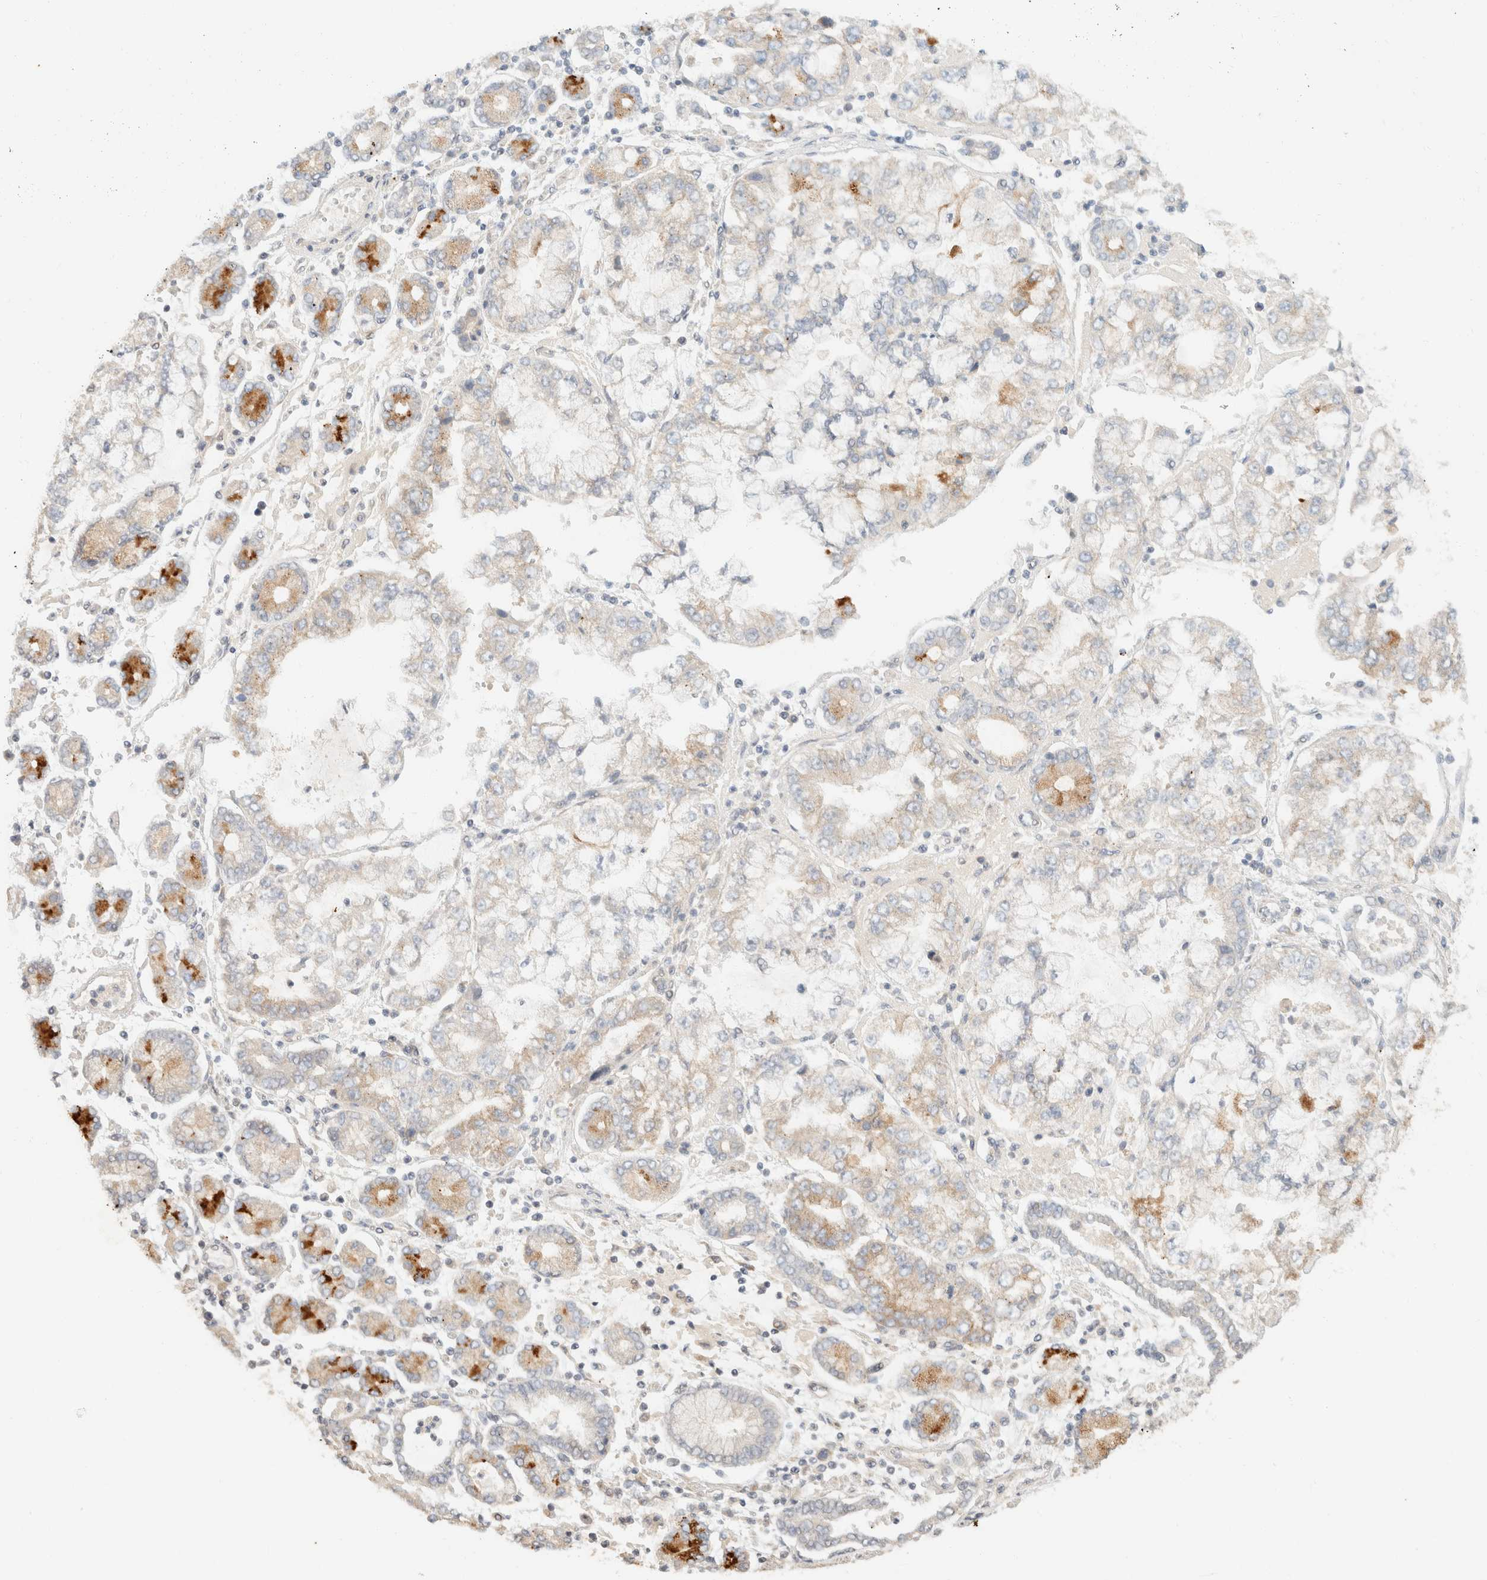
{"staining": {"intensity": "weak", "quantity": "<25%", "location": "cytoplasmic/membranous"}, "tissue": "stomach cancer", "cell_type": "Tumor cells", "image_type": "cancer", "snomed": [{"axis": "morphology", "description": "Adenocarcinoma, NOS"}, {"axis": "topography", "description": "Stomach"}], "caption": "The photomicrograph demonstrates no staining of tumor cells in stomach cancer (adenocarcinoma). (DAB immunohistochemistry (IHC), high magnification).", "gene": "TACC1", "patient": {"sex": "male", "age": 76}}